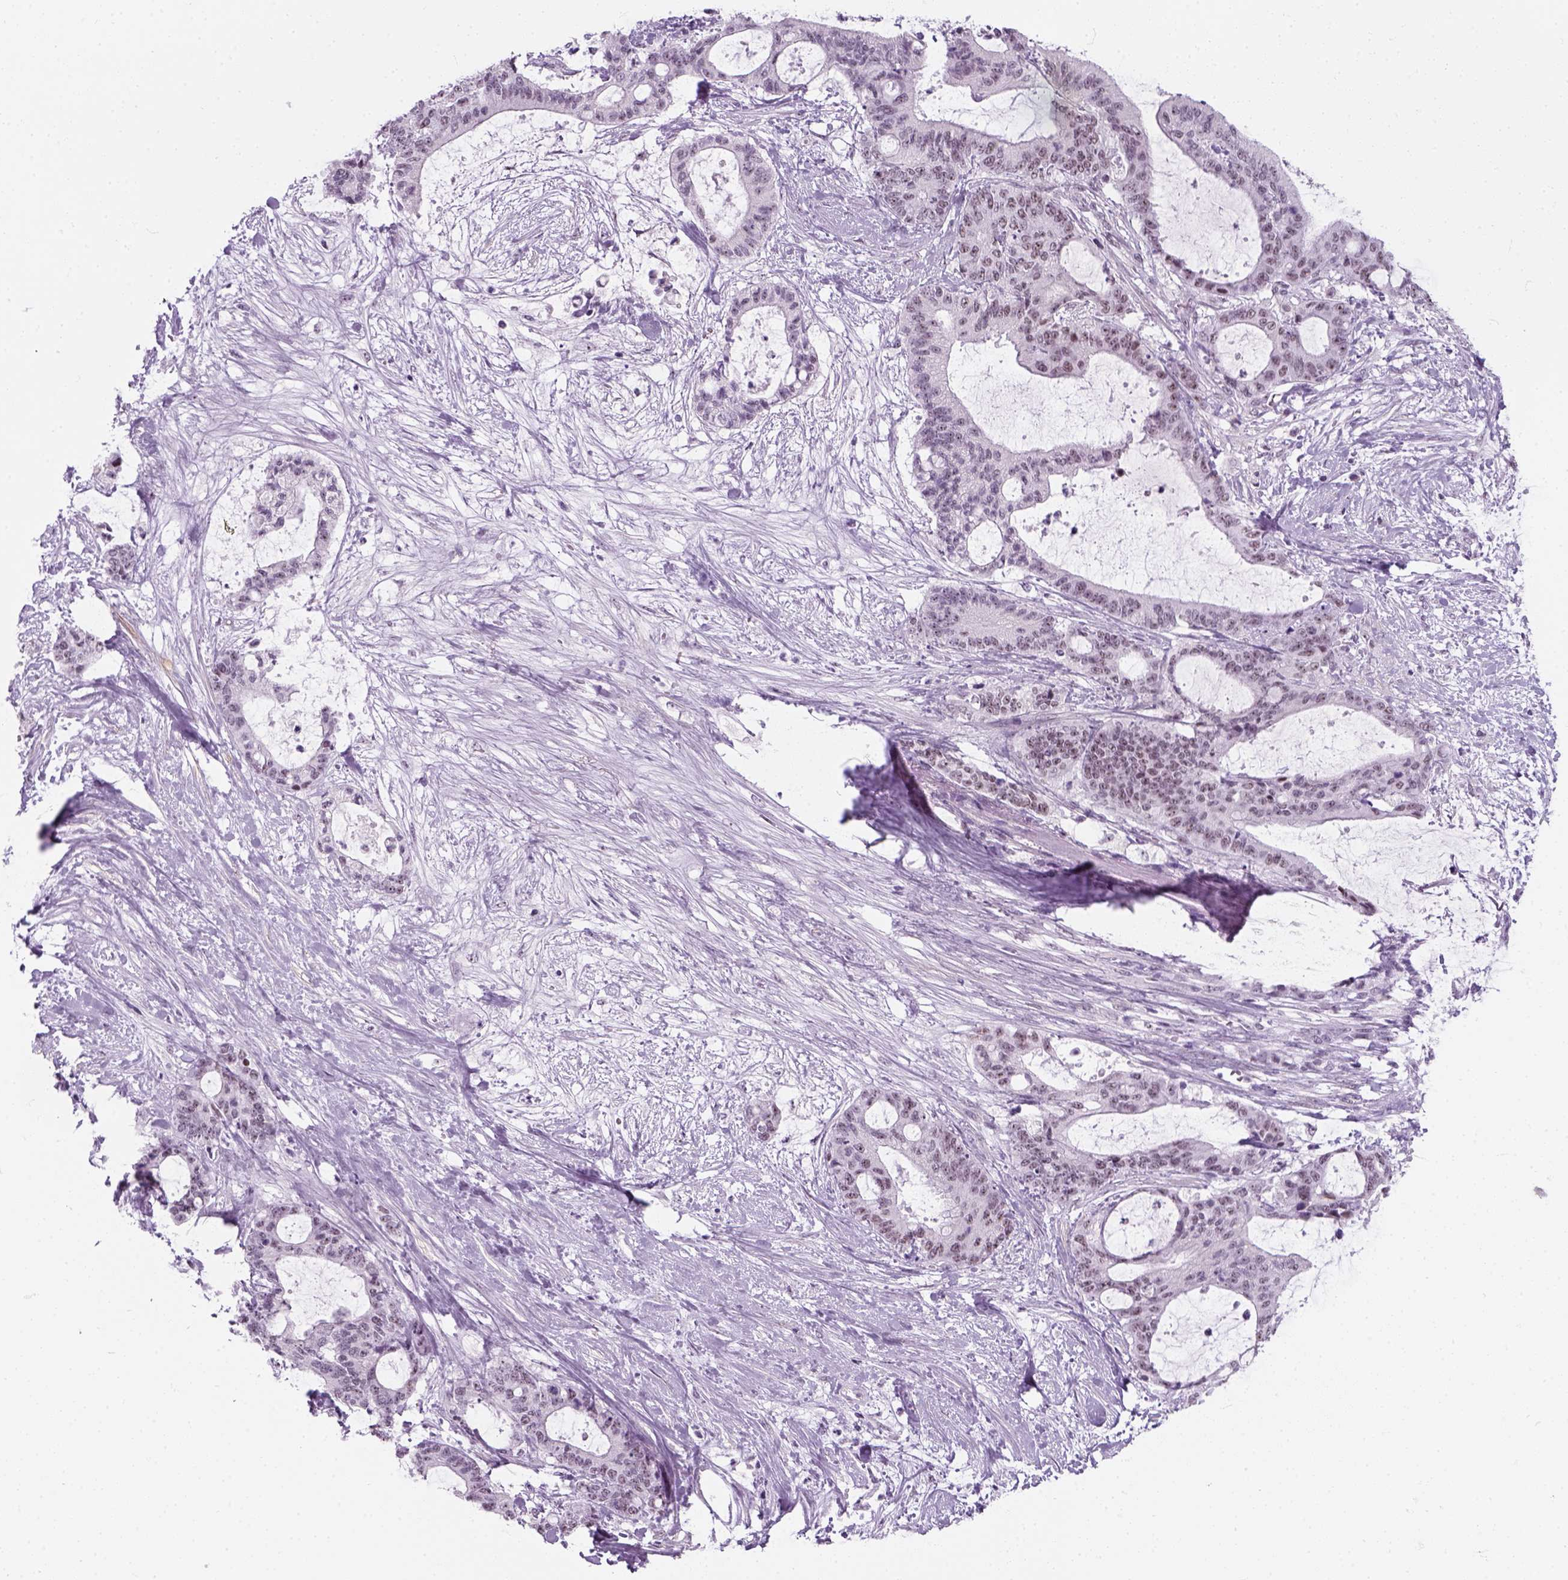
{"staining": {"intensity": "weak", "quantity": "25%-75%", "location": "nuclear"}, "tissue": "liver cancer", "cell_type": "Tumor cells", "image_type": "cancer", "snomed": [{"axis": "morphology", "description": "Cholangiocarcinoma"}, {"axis": "topography", "description": "Liver"}], "caption": "Cholangiocarcinoma (liver) was stained to show a protein in brown. There is low levels of weak nuclear expression in approximately 25%-75% of tumor cells. Immunohistochemistry stains the protein in brown and the nuclei are stained blue.", "gene": "ZNF865", "patient": {"sex": "female", "age": 73}}